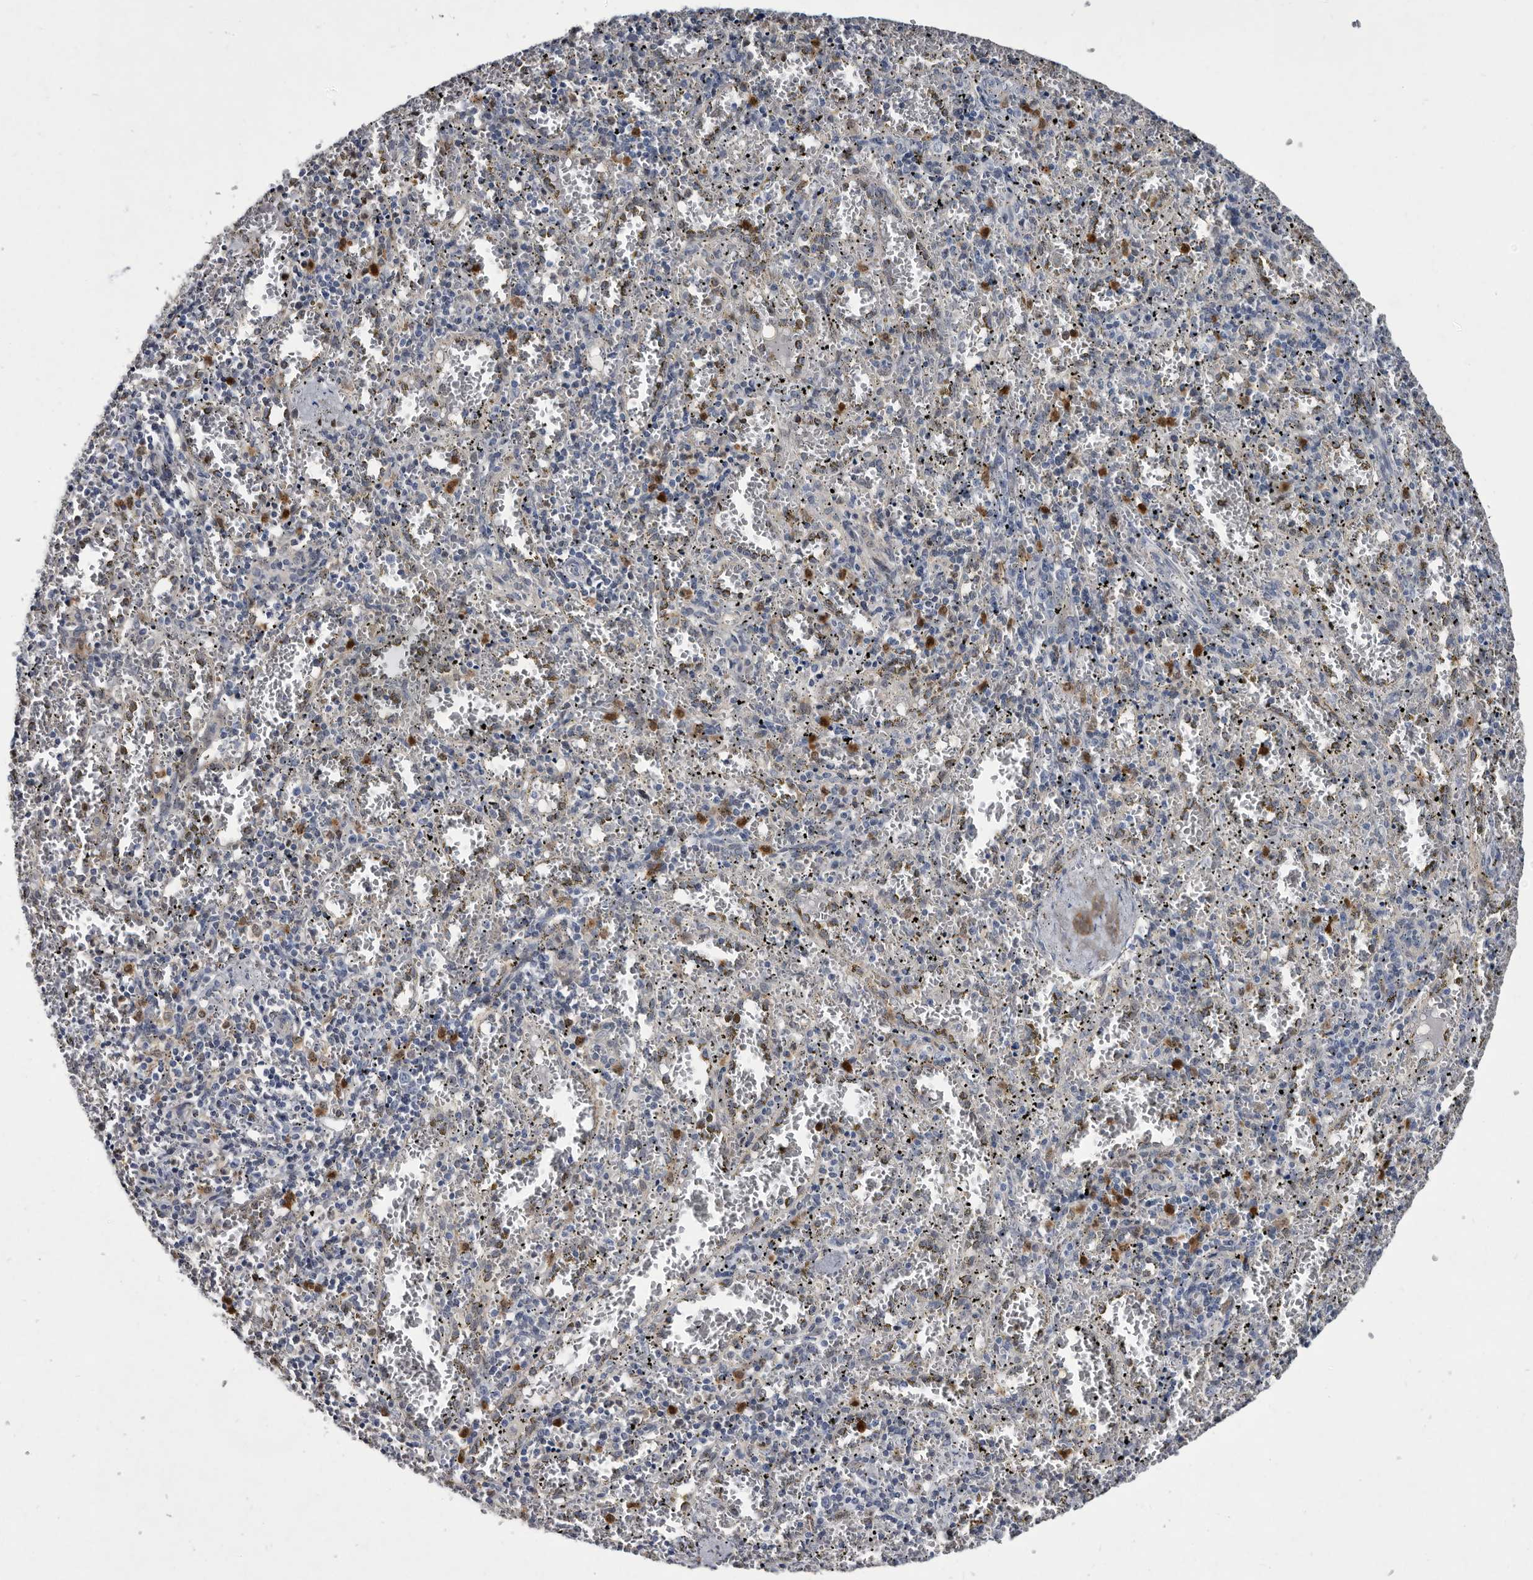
{"staining": {"intensity": "strong", "quantity": "<25%", "location": "cytoplasmic/membranous"}, "tissue": "spleen", "cell_type": "Cells in red pulp", "image_type": "normal", "snomed": [{"axis": "morphology", "description": "Normal tissue, NOS"}, {"axis": "topography", "description": "Spleen"}], "caption": "High-magnification brightfield microscopy of unremarkable spleen stained with DAB (3,3'-diaminobenzidine) (brown) and counterstained with hematoxylin (blue). cells in red pulp exhibit strong cytoplasmic/membranous staining is present in about<25% of cells.", "gene": "SERPINB8", "patient": {"sex": "male", "age": 11}}